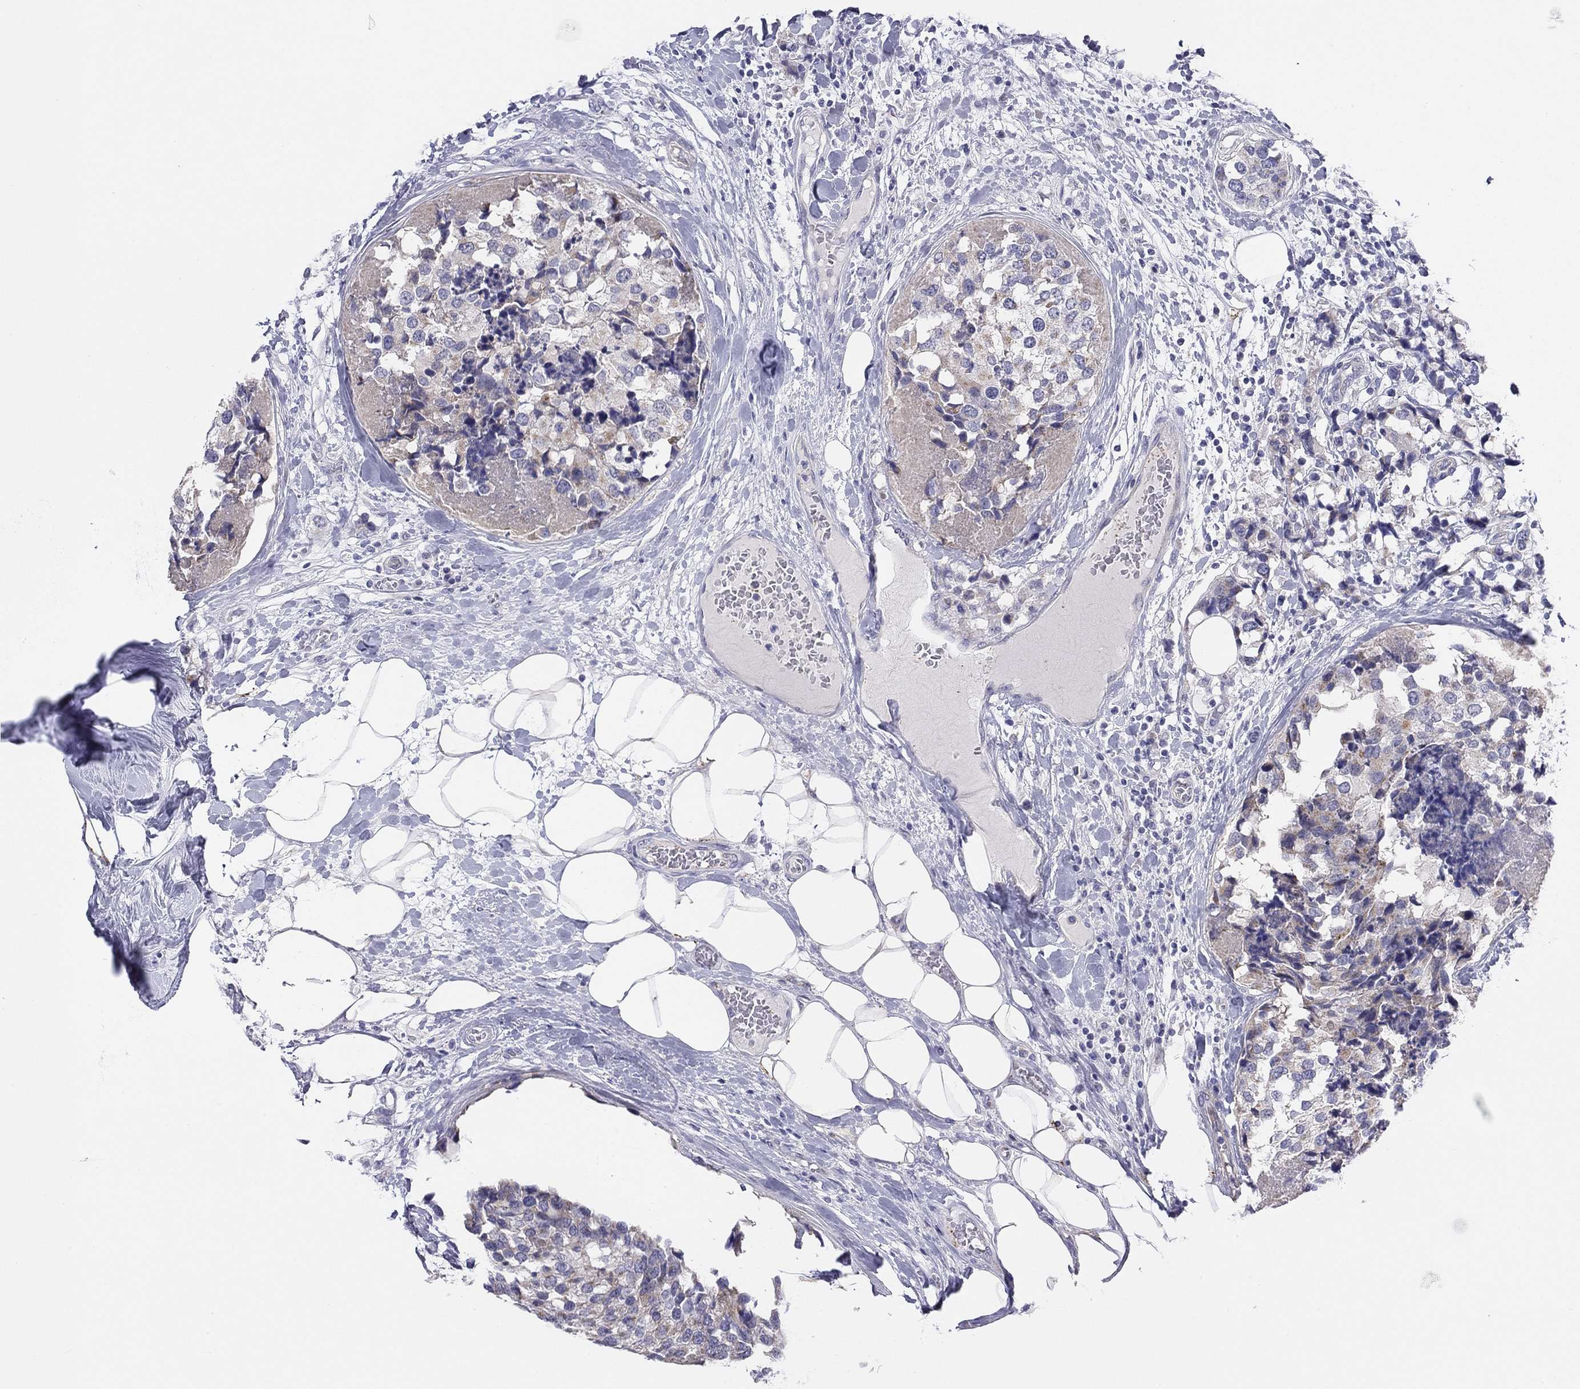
{"staining": {"intensity": "weak", "quantity": "25%-75%", "location": "cytoplasmic/membranous"}, "tissue": "breast cancer", "cell_type": "Tumor cells", "image_type": "cancer", "snomed": [{"axis": "morphology", "description": "Lobular carcinoma"}, {"axis": "topography", "description": "Breast"}], "caption": "The image displays immunohistochemical staining of breast cancer (lobular carcinoma). There is weak cytoplasmic/membranous expression is seen in about 25%-75% of tumor cells.", "gene": "MGAT4C", "patient": {"sex": "female", "age": 59}}